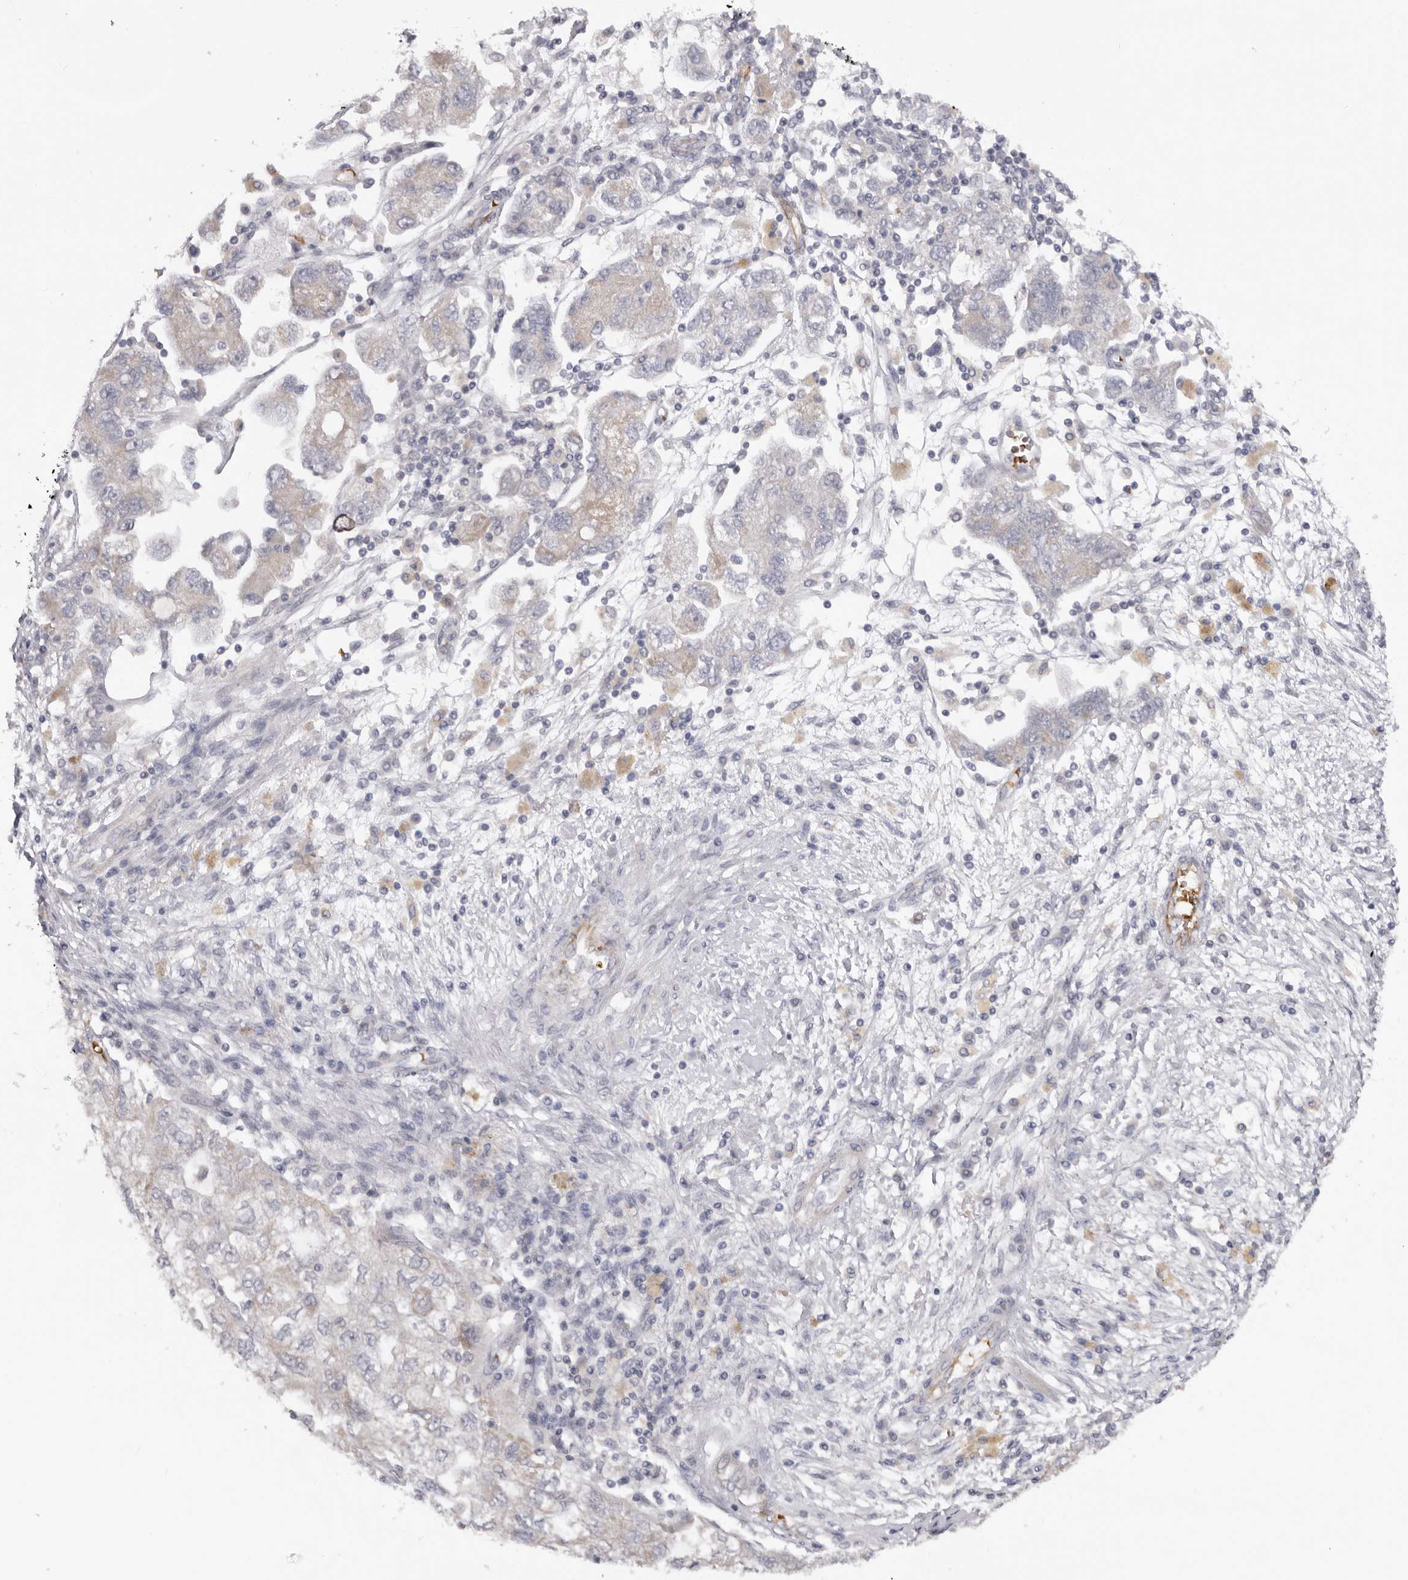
{"staining": {"intensity": "negative", "quantity": "none", "location": "none"}, "tissue": "ovarian cancer", "cell_type": "Tumor cells", "image_type": "cancer", "snomed": [{"axis": "morphology", "description": "Carcinoma, NOS"}, {"axis": "morphology", "description": "Cystadenocarcinoma, serous, NOS"}, {"axis": "topography", "description": "Ovary"}], "caption": "Tumor cells show no significant protein positivity in ovarian cancer. The staining was performed using DAB to visualize the protein expression in brown, while the nuclei were stained in blue with hematoxylin (Magnification: 20x).", "gene": "TNR", "patient": {"sex": "female", "age": 69}}